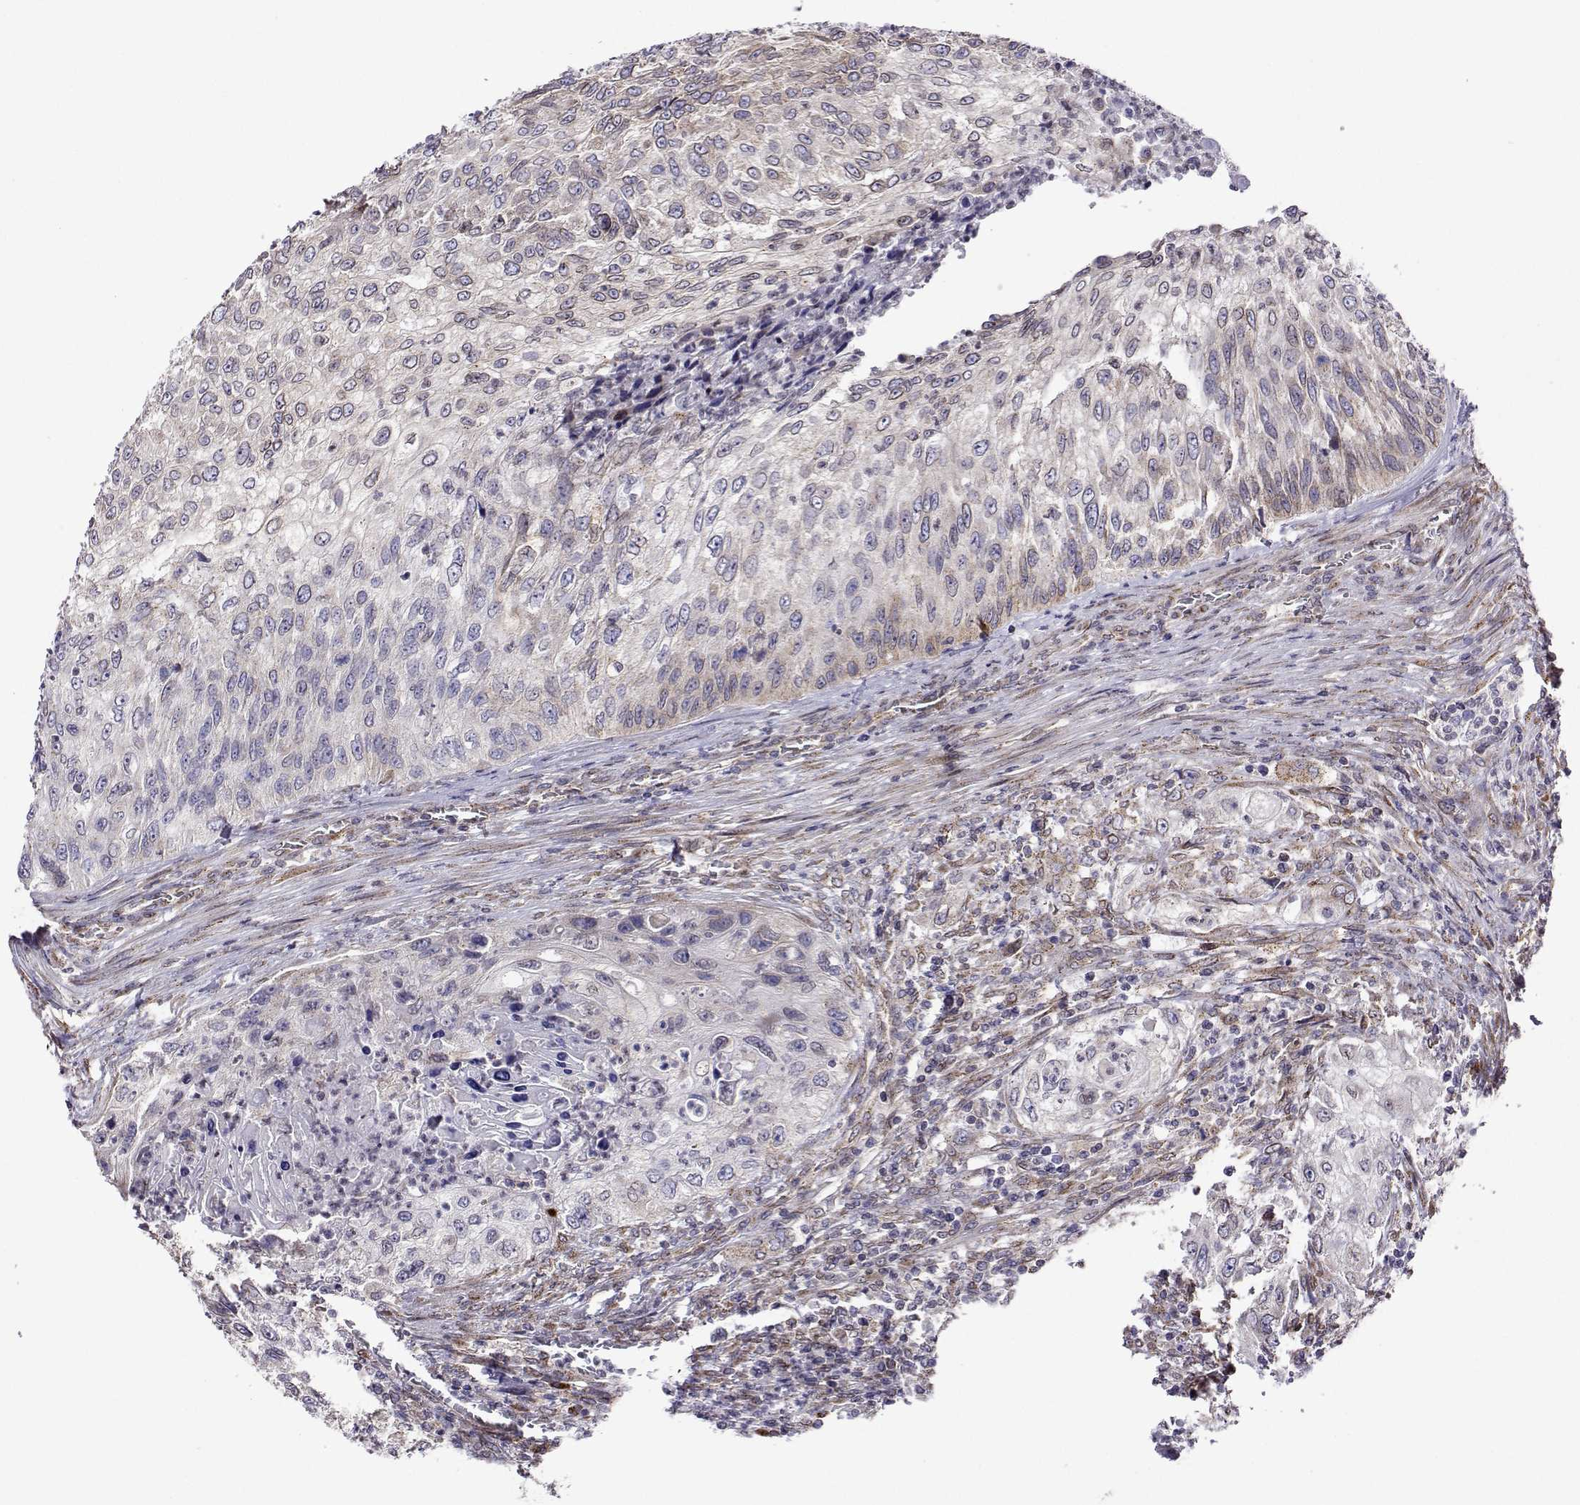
{"staining": {"intensity": "negative", "quantity": "none", "location": "none"}, "tissue": "urothelial cancer", "cell_type": "Tumor cells", "image_type": "cancer", "snomed": [{"axis": "morphology", "description": "Urothelial carcinoma, High grade"}, {"axis": "topography", "description": "Urinary bladder"}], "caption": "High magnification brightfield microscopy of high-grade urothelial carcinoma stained with DAB (3,3'-diaminobenzidine) (brown) and counterstained with hematoxylin (blue): tumor cells show no significant positivity. (DAB (3,3'-diaminobenzidine) immunohistochemistry, high magnification).", "gene": "PGRMC2", "patient": {"sex": "female", "age": 60}}